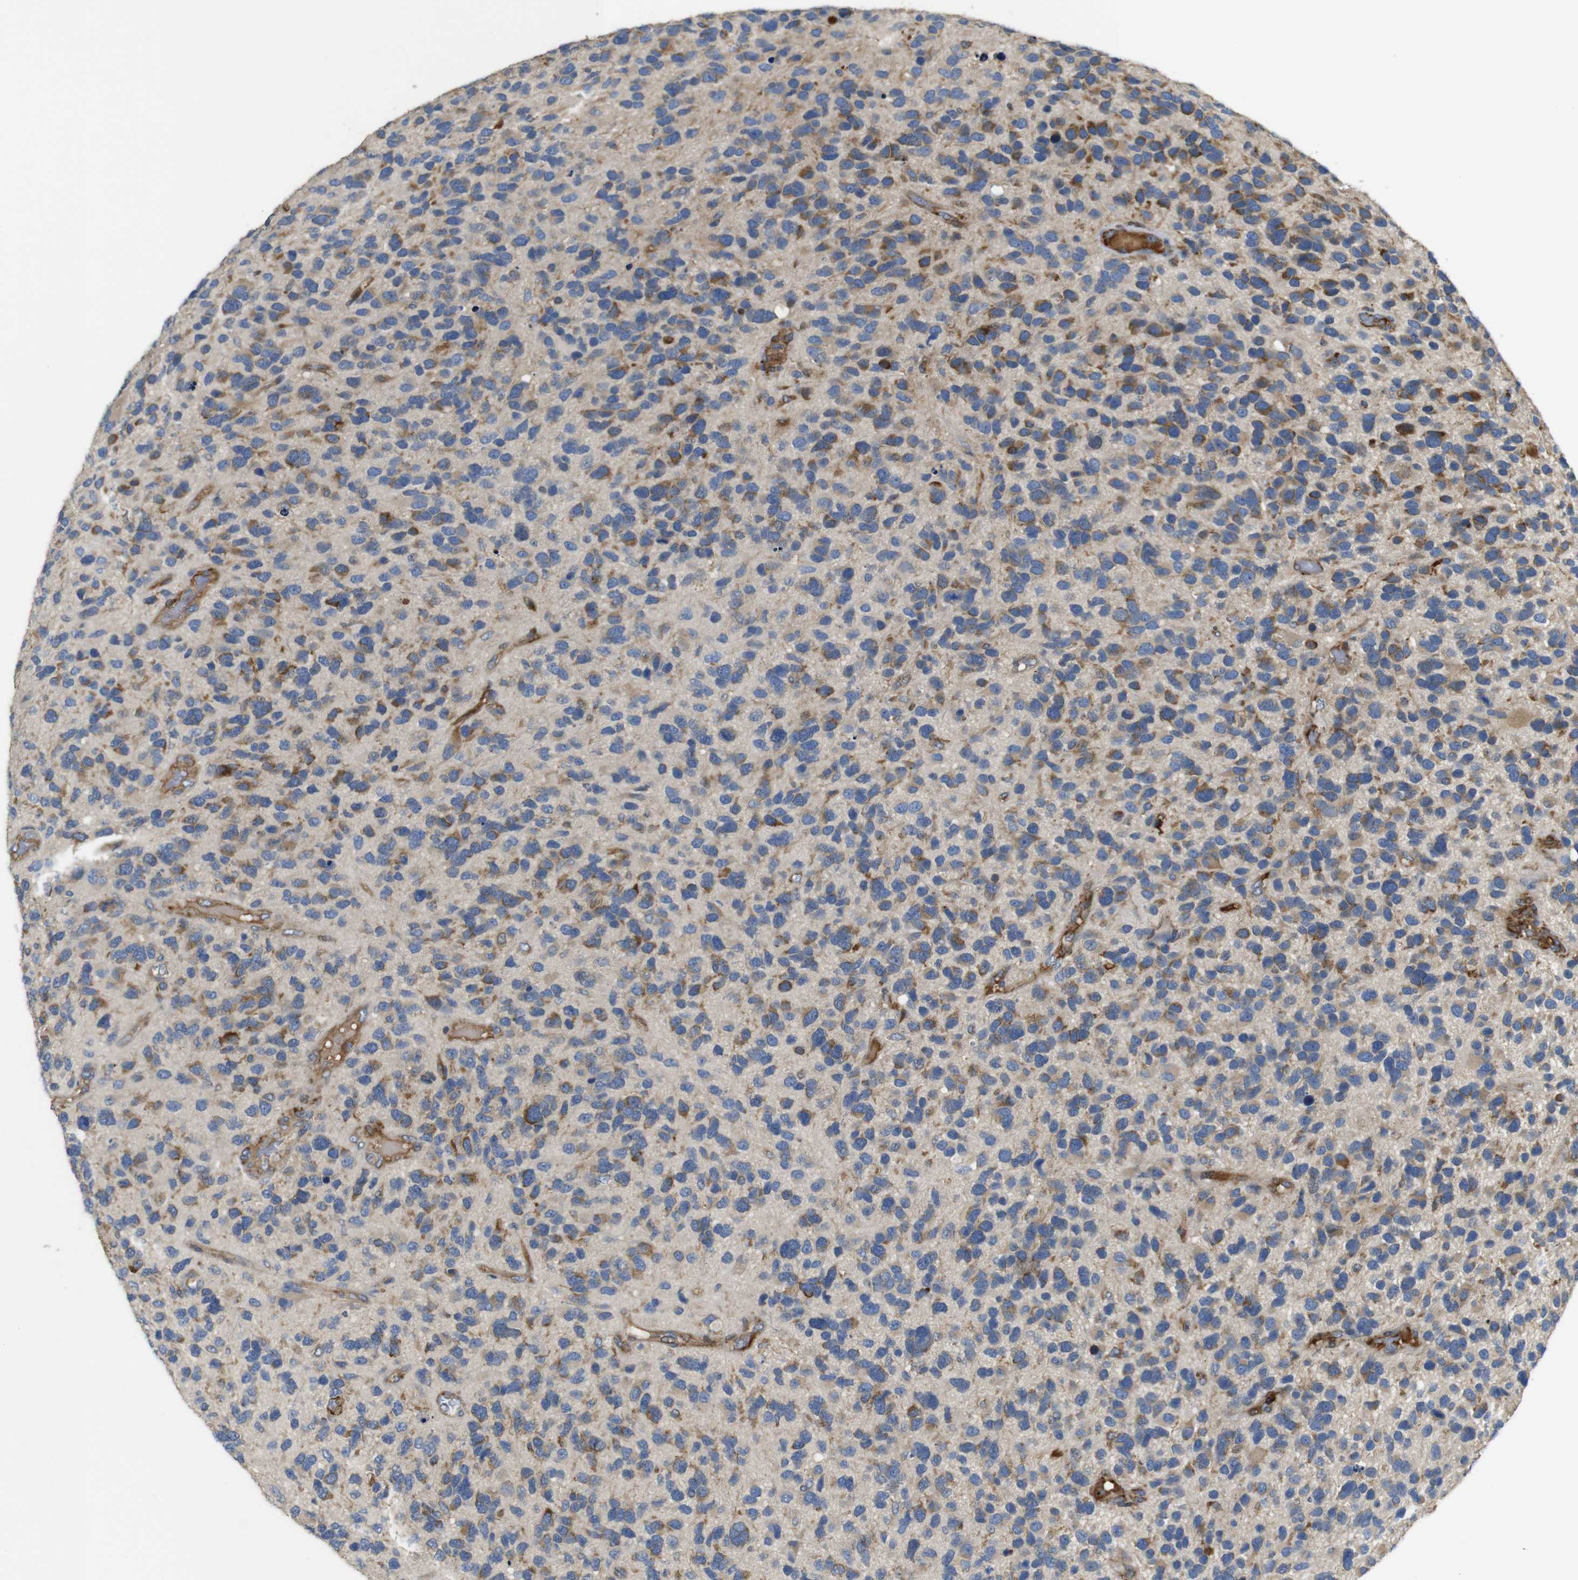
{"staining": {"intensity": "moderate", "quantity": "25%-75%", "location": "cytoplasmic/membranous"}, "tissue": "glioma", "cell_type": "Tumor cells", "image_type": "cancer", "snomed": [{"axis": "morphology", "description": "Glioma, malignant, High grade"}, {"axis": "topography", "description": "Brain"}], "caption": "A medium amount of moderate cytoplasmic/membranous staining is identified in about 25%-75% of tumor cells in glioma tissue. (DAB IHC with brightfield microscopy, high magnification).", "gene": "UBE2G2", "patient": {"sex": "female", "age": 58}}